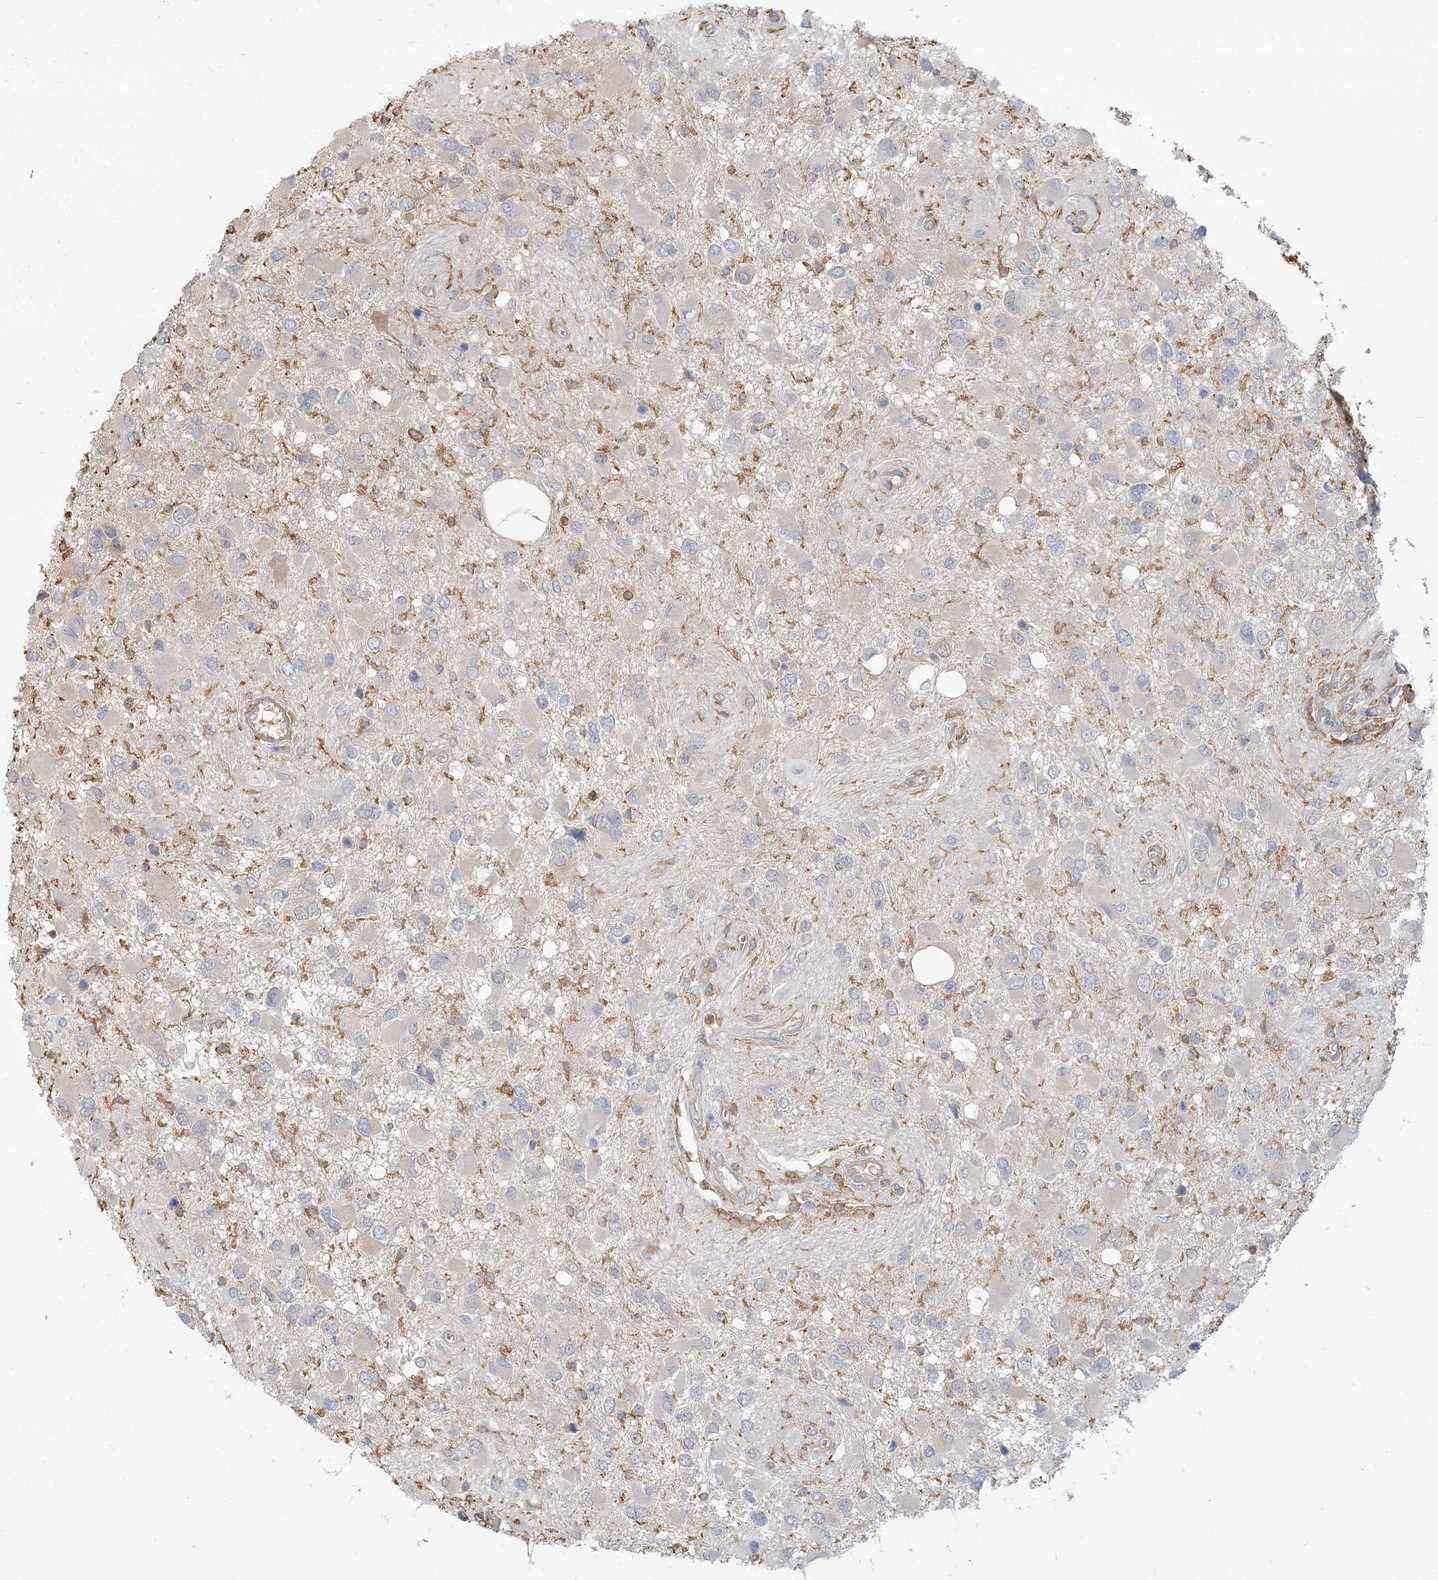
{"staining": {"intensity": "negative", "quantity": "none", "location": "none"}, "tissue": "glioma", "cell_type": "Tumor cells", "image_type": "cancer", "snomed": [{"axis": "morphology", "description": "Glioma, malignant, High grade"}, {"axis": "topography", "description": "Brain"}], "caption": "An IHC histopathology image of high-grade glioma (malignant) is shown. There is no staining in tumor cells of high-grade glioma (malignant).", "gene": "ANKS1A", "patient": {"sex": "male", "age": 53}}